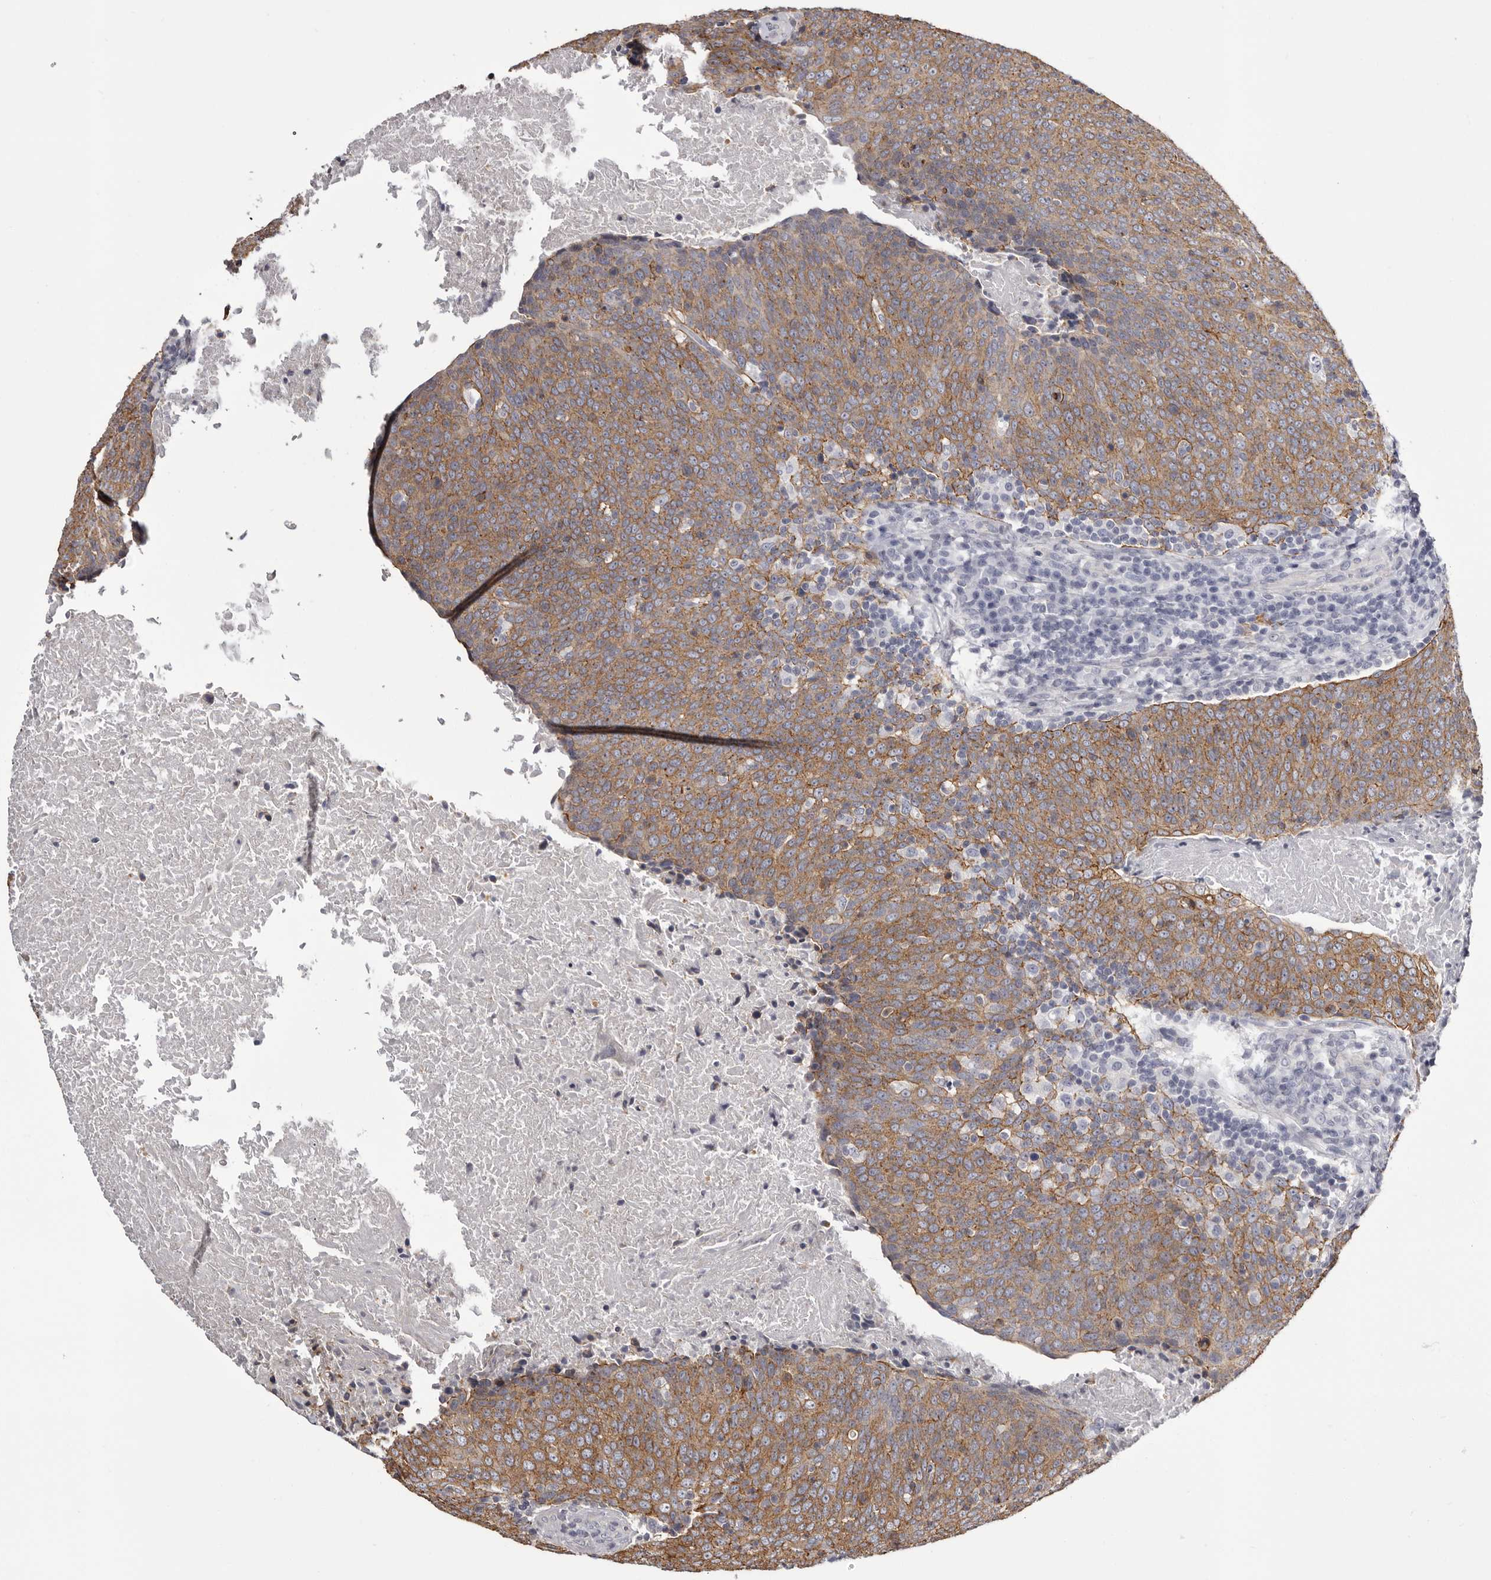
{"staining": {"intensity": "moderate", "quantity": ">75%", "location": "cytoplasmic/membranous"}, "tissue": "head and neck cancer", "cell_type": "Tumor cells", "image_type": "cancer", "snomed": [{"axis": "morphology", "description": "Squamous cell carcinoma, NOS"}, {"axis": "morphology", "description": "Squamous cell carcinoma, metastatic, NOS"}, {"axis": "topography", "description": "Lymph node"}, {"axis": "topography", "description": "Head-Neck"}], "caption": "Protein staining displays moderate cytoplasmic/membranous staining in about >75% of tumor cells in metastatic squamous cell carcinoma (head and neck). (DAB IHC with brightfield microscopy, high magnification).", "gene": "LAD1", "patient": {"sex": "male", "age": 62}}